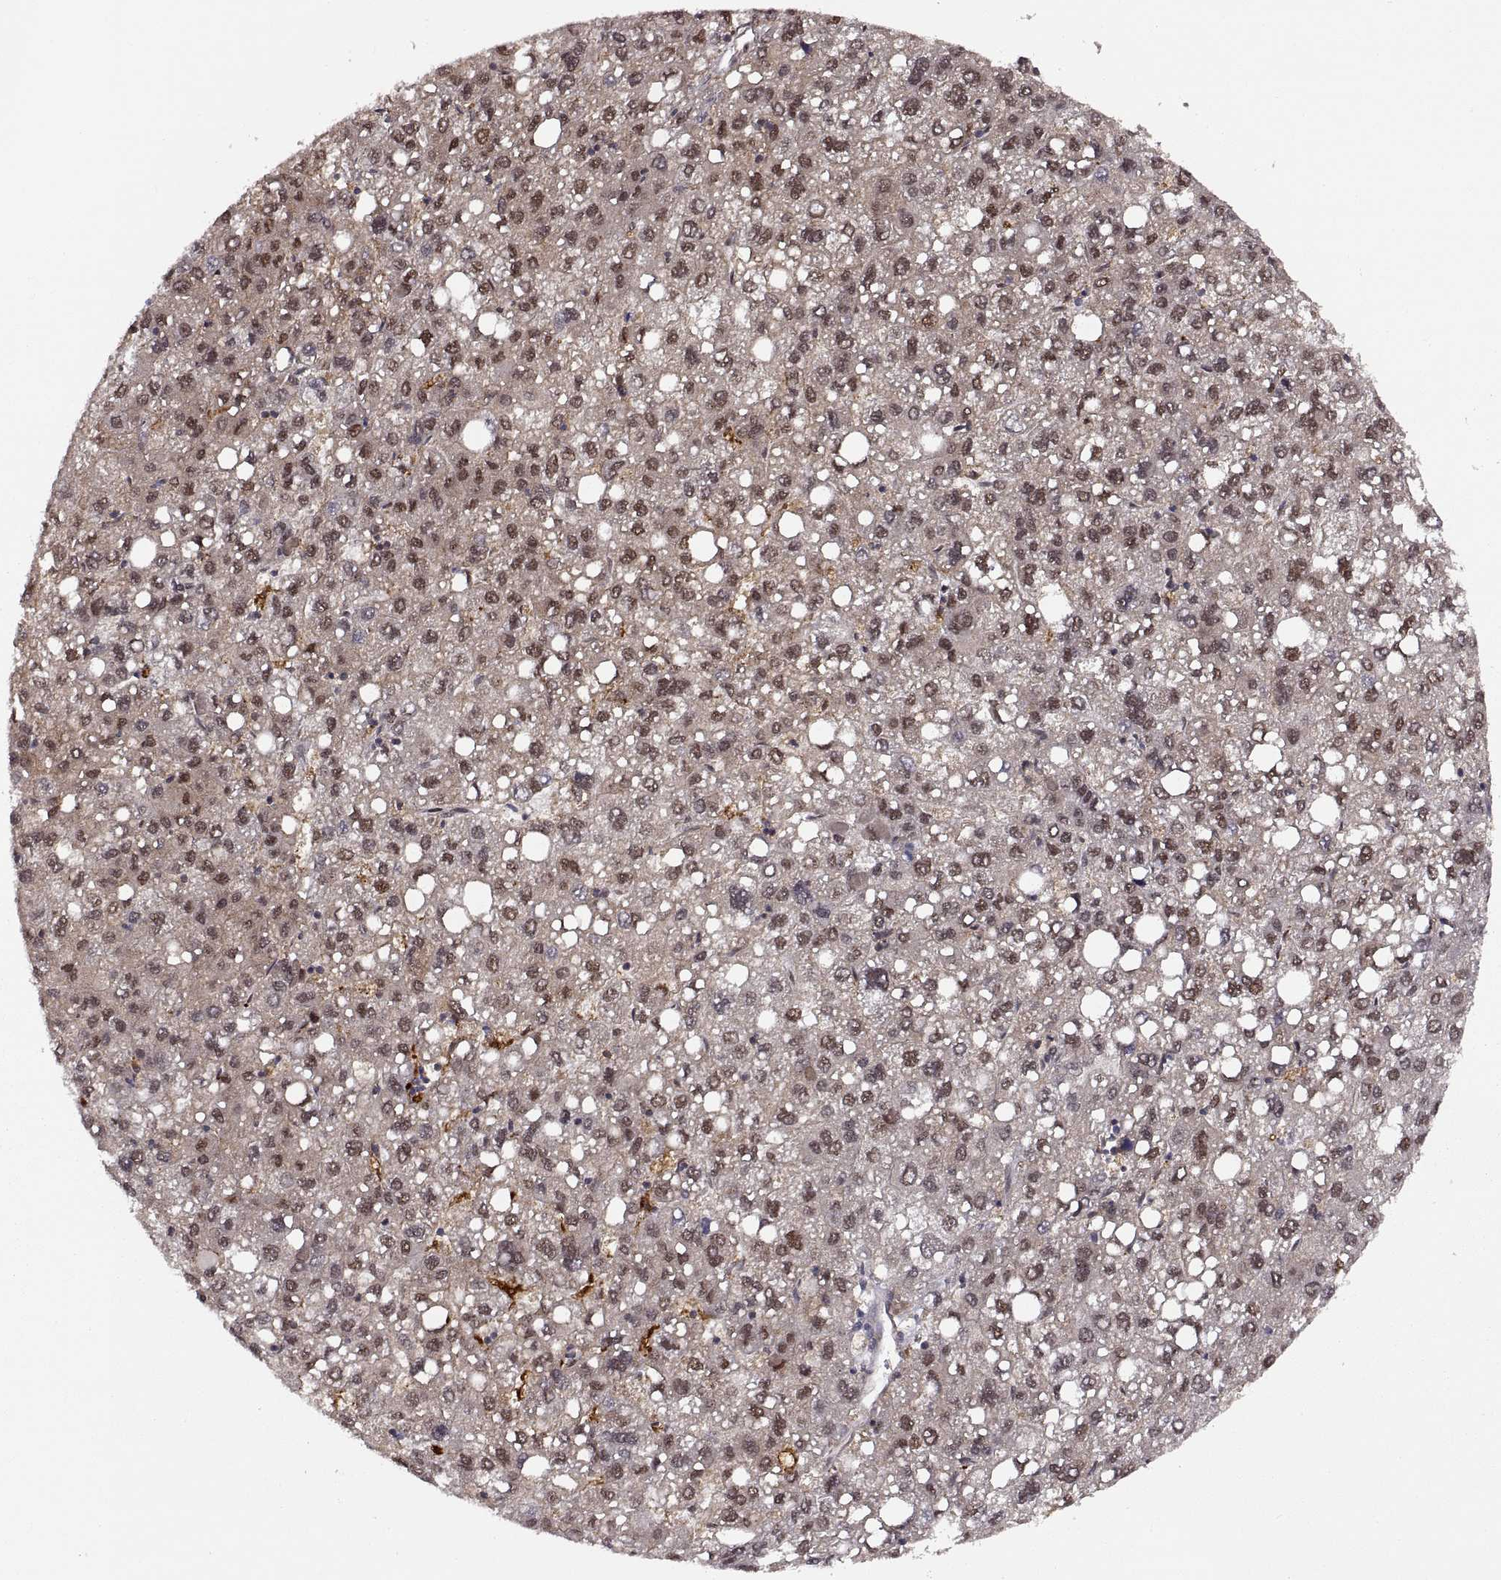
{"staining": {"intensity": "weak", "quantity": ">75%", "location": "cytoplasmic/membranous,nuclear"}, "tissue": "liver cancer", "cell_type": "Tumor cells", "image_type": "cancer", "snomed": [{"axis": "morphology", "description": "Carcinoma, Hepatocellular, NOS"}, {"axis": "topography", "description": "Liver"}], "caption": "The micrograph shows immunohistochemical staining of liver cancer. There is weak cytoplasmic/membranous and nuclear expression is appreciated in approximately >75% of tumor cells.", "gene": "PSMC2", "patient": {"sex": "female", "age": 82}}